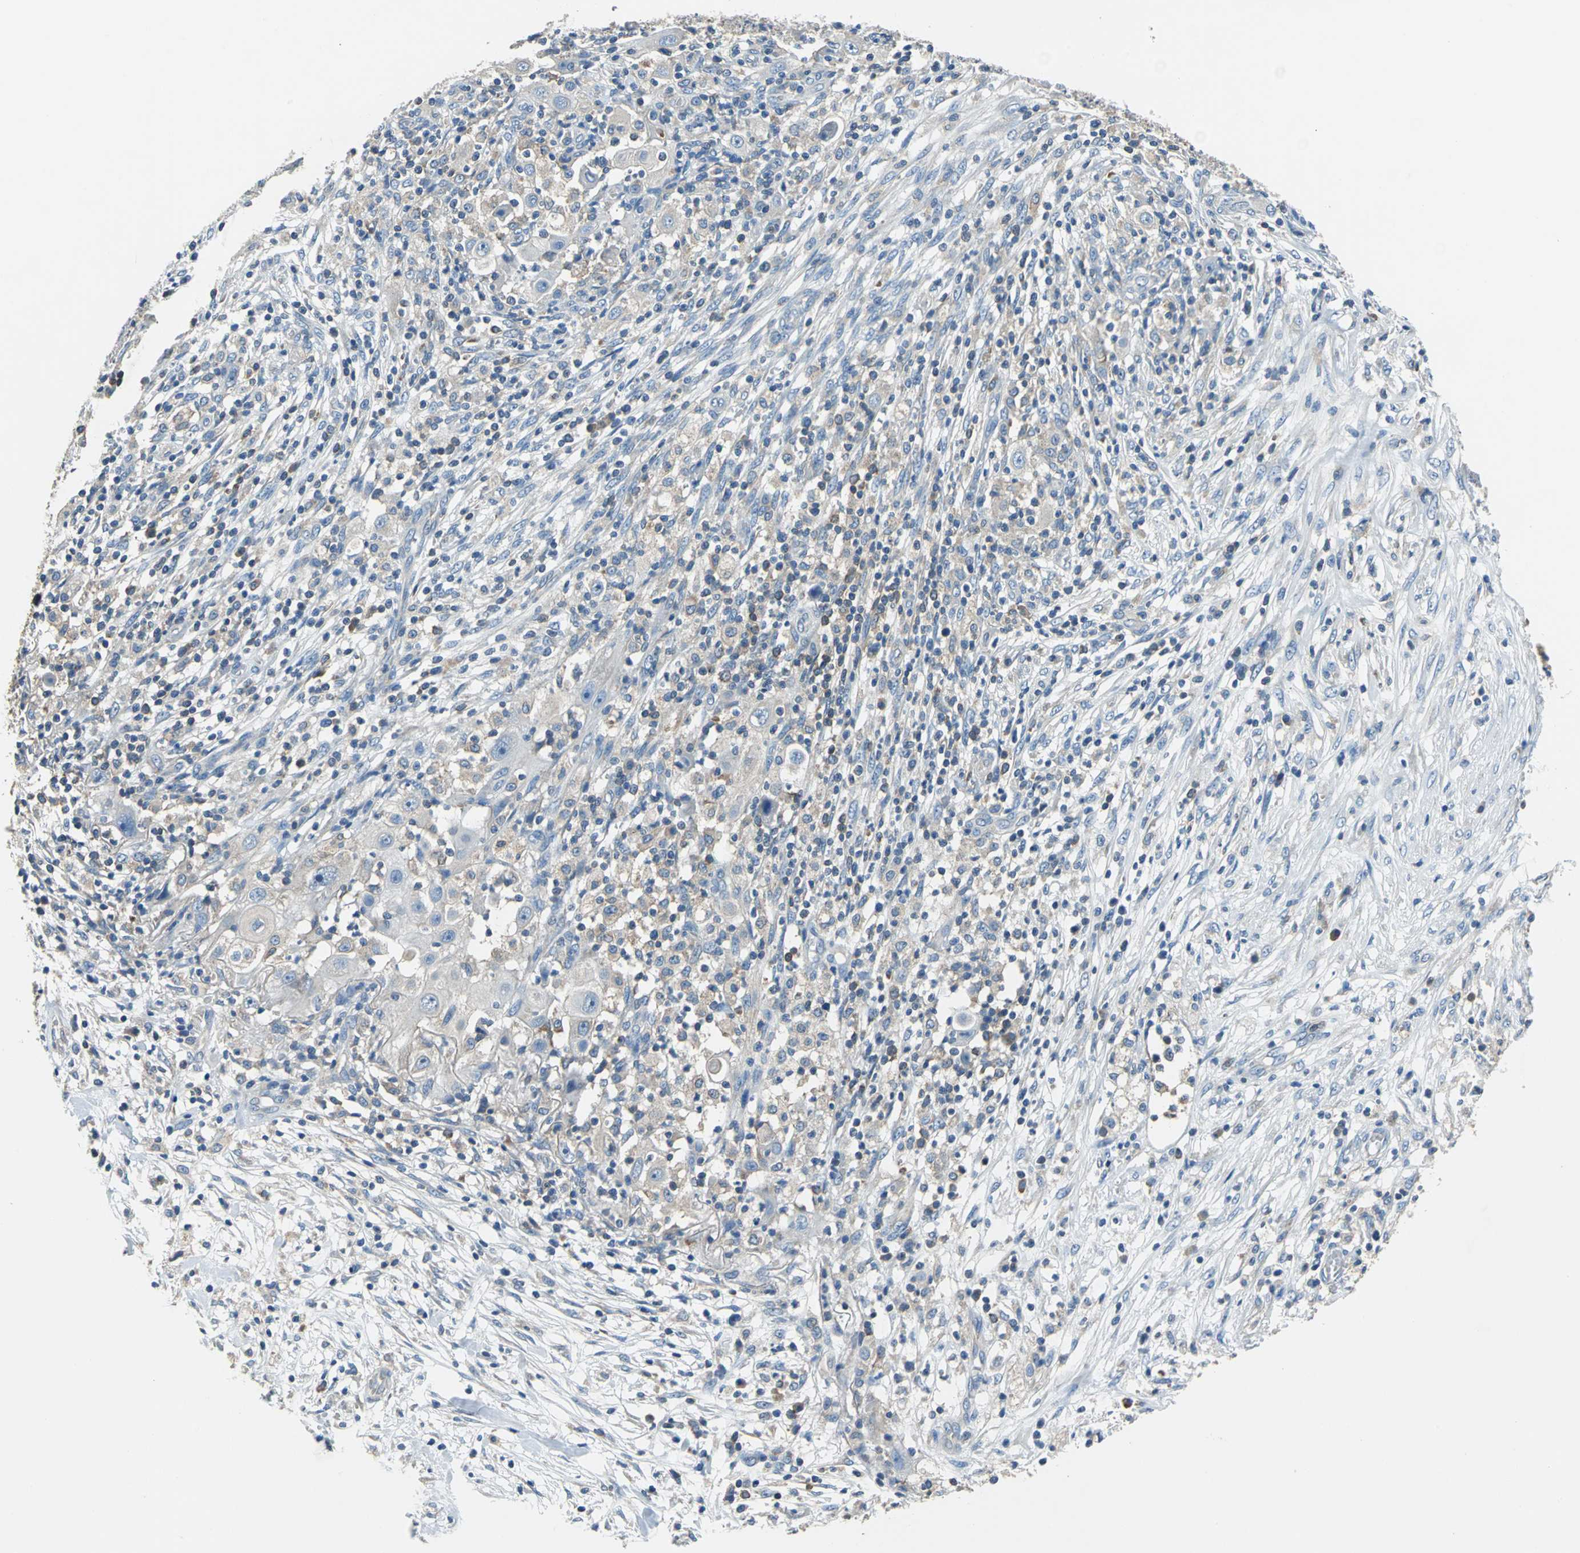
{"staining": {"intensity": "weak", "quantity": "<25%", "location": "cytoplasmic/membranous"}, "tissue": "ovarian cancer", "cell_type": "Tumor cells", "image_type": "cancer", "snomed": [{"axis": "morphology", "description": "Carcinoma, endometroid"}, {"axis": "topography", "description": "Ovary"}], "caption": "Ovarian endometroid carcinoma stained for a protein using IHC reveals no expression tumor cells.", "gene": "PRKCA", "patient": {"sex": "female", "age": 42}}